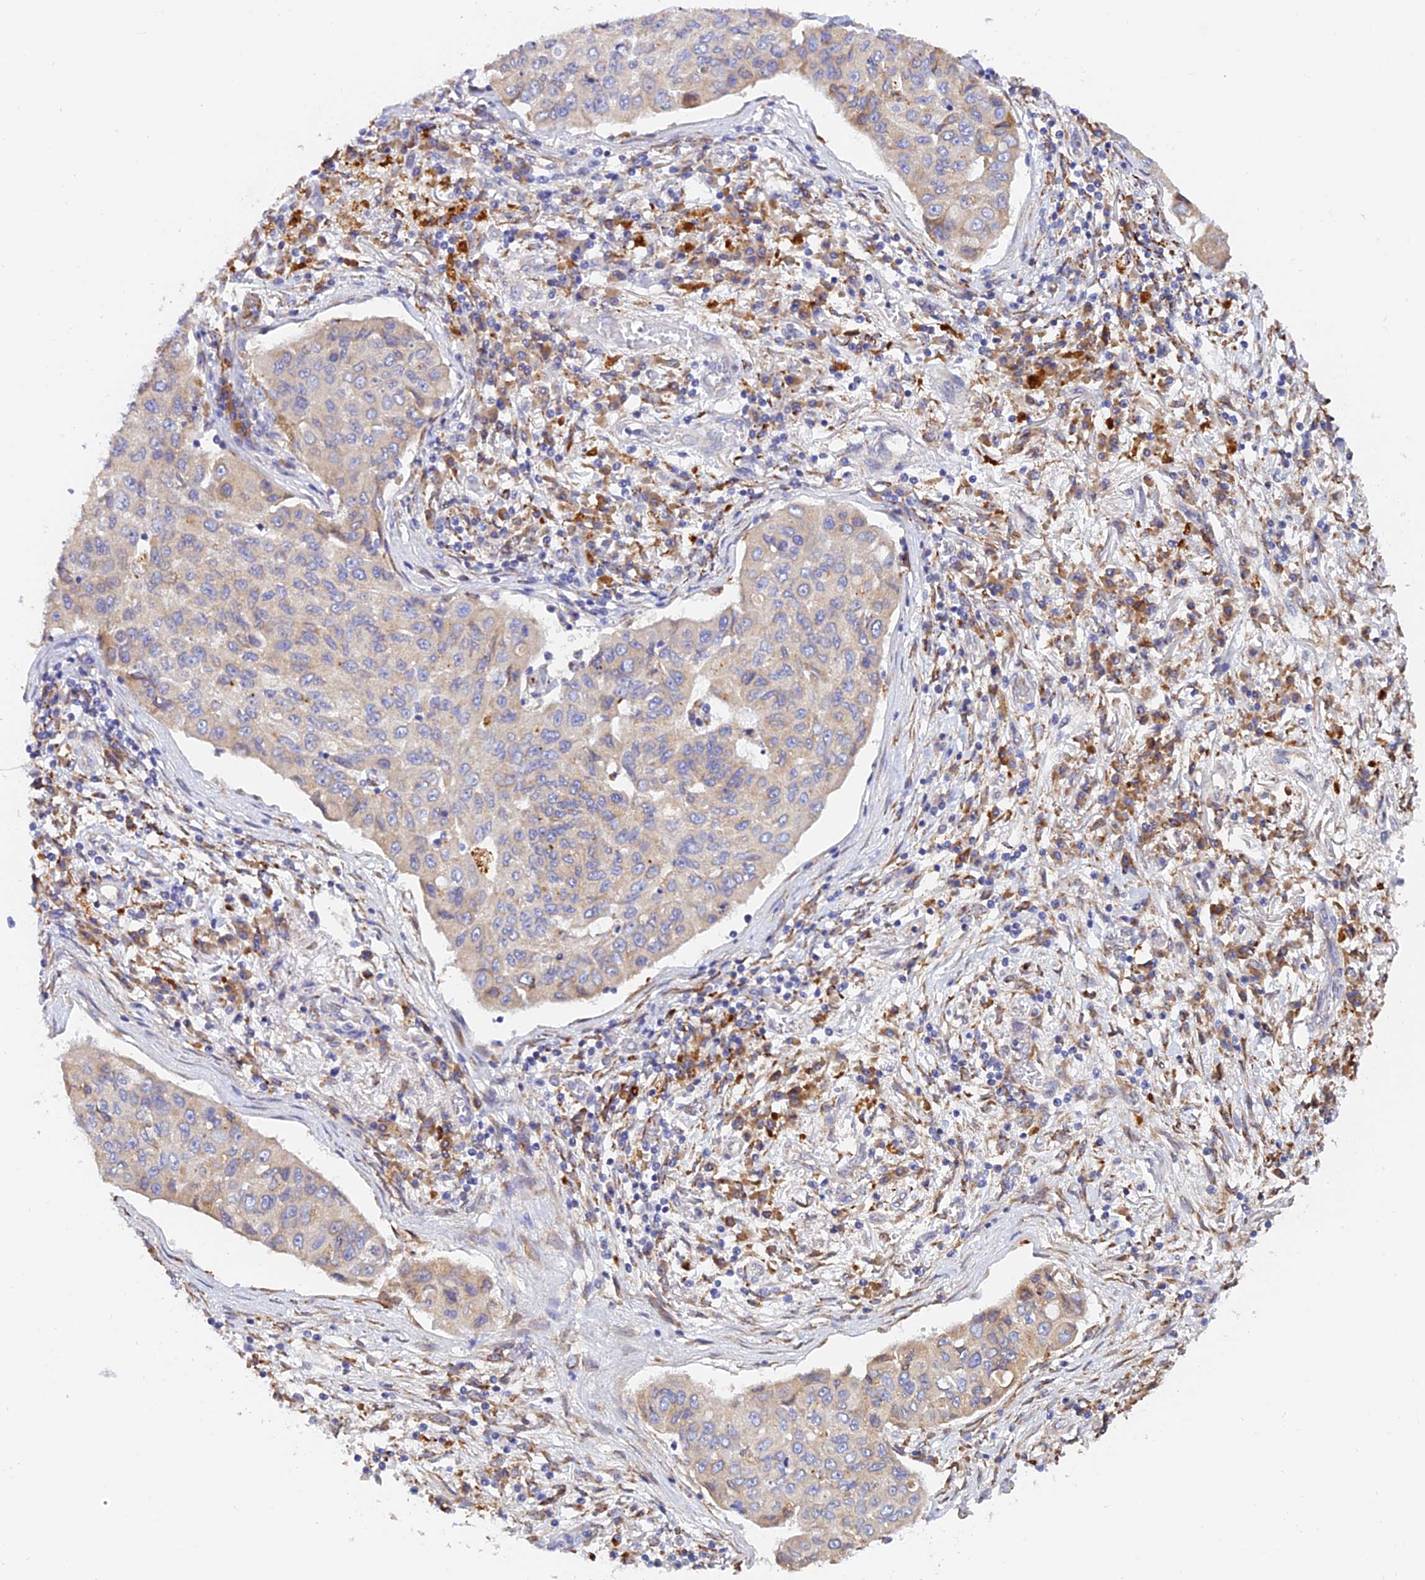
{"staining": {"intensity": "negative", "quantity": "none", "location": "none"}, "tissue": "lung cancer", "cell_type": "Tumor cells", "image_type": "cancer", "snomed": [{"axis": "morphology", "description": "Squamous cell carcinoma, NOS"}, {"axis": "topography", "description": "Lung"}], "caption": "Immunohistochemistry (IHC) micrograph of human squamous cell carcinoma (lung) stained for a protein (brown), which exhibits no staining in tumor cells.", "gene": "VKORC1", "patient": {"sex": "male", "age": 74}}